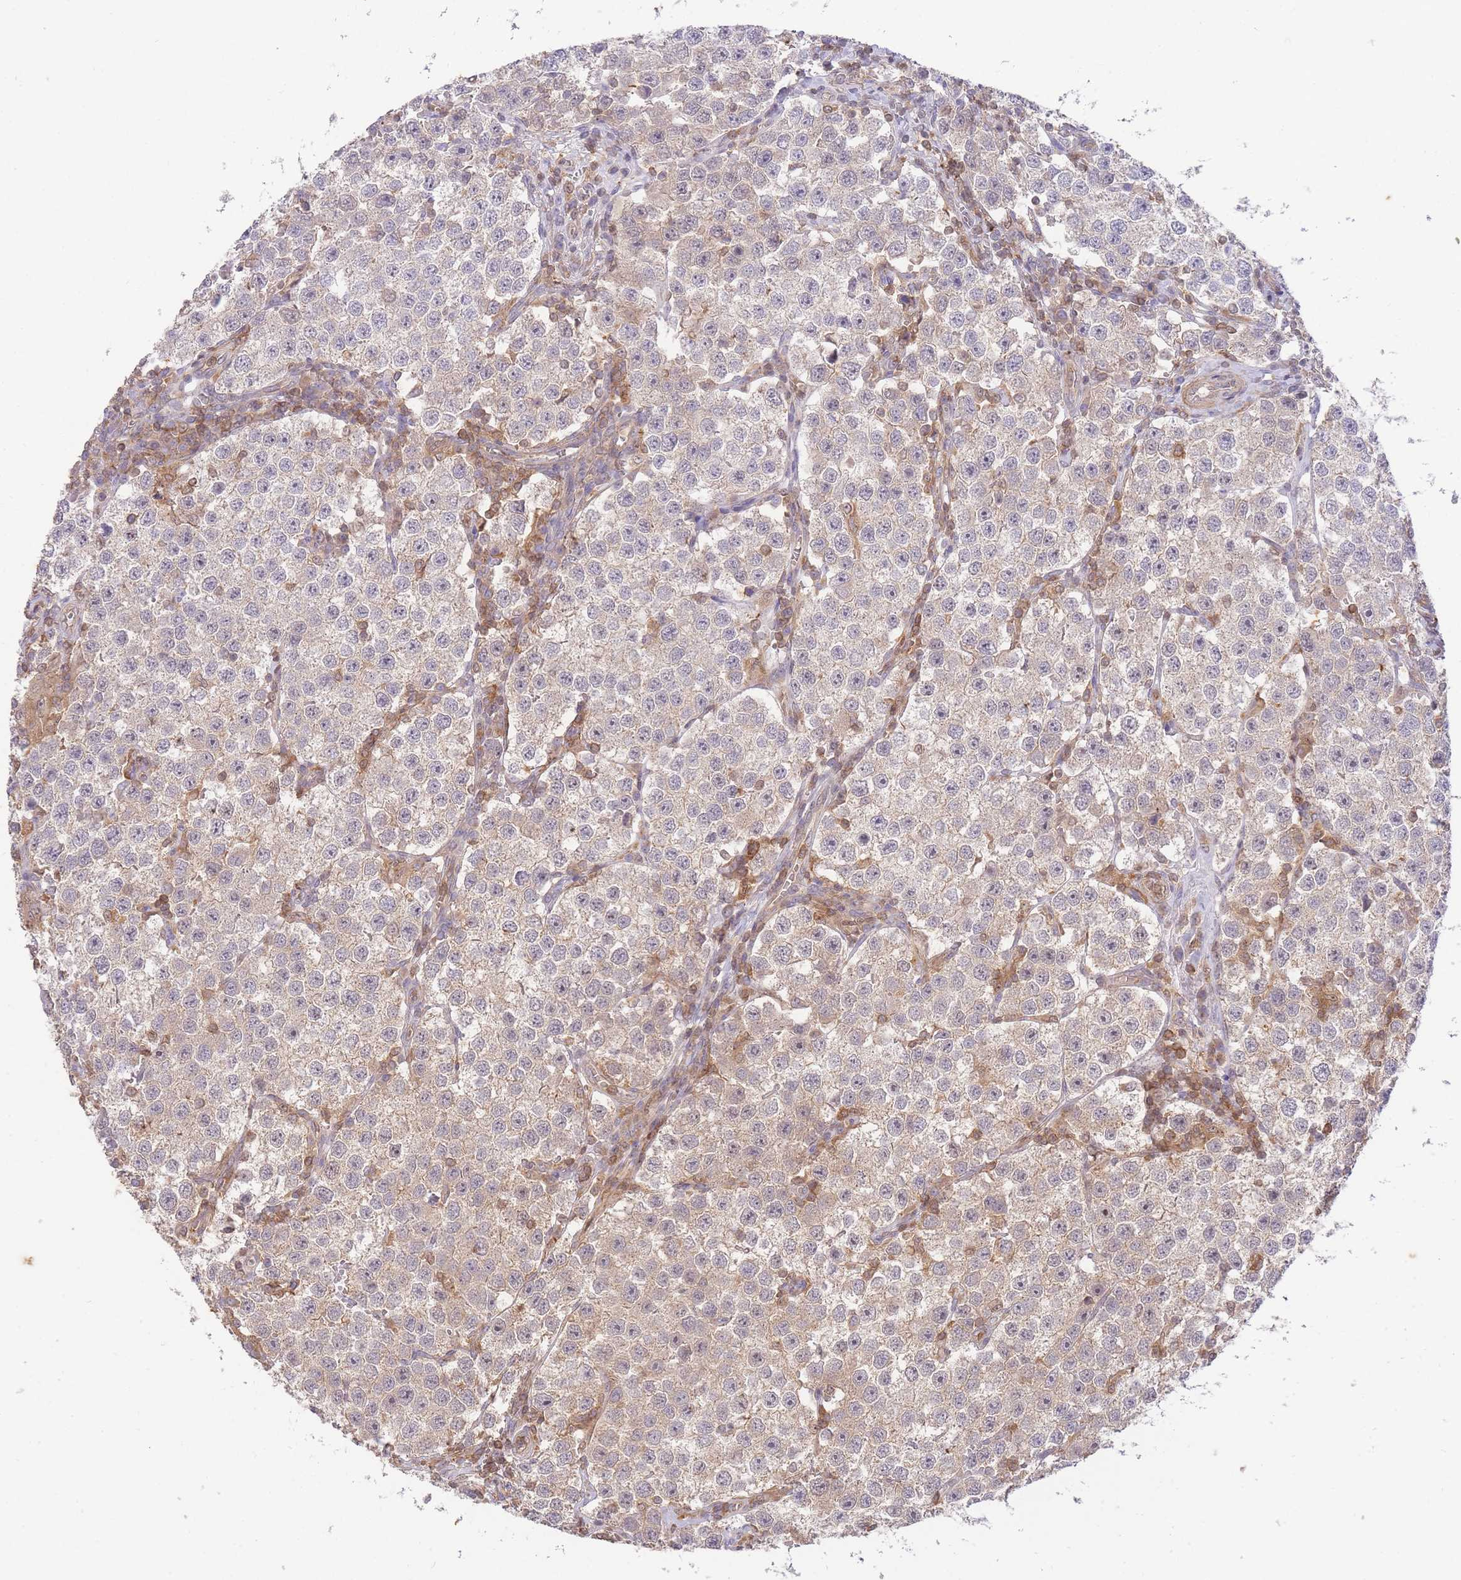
{"staining": {"intensity": "weak", "quantity": "25%-75%", "location": "cytoplasmic/membranous"}, "tissue": "testis cancer", "cell_type": "Tumor cells", "image_type": "cancer", "snomed": [{"axis": "morphology", "description": "Seminoma, NOS"}, {"axis": "topography", "description": "Testis"}], "caption": "IHC photomicrograph of human seminoma (testis) stained for a protein (brown), which shows low levels of weak cytoplasmic/membranous positivity in about 25%-75% of tumor cells.", "gene": "ST8SIA4", "patient": {"sex": "male", "age": 37}}